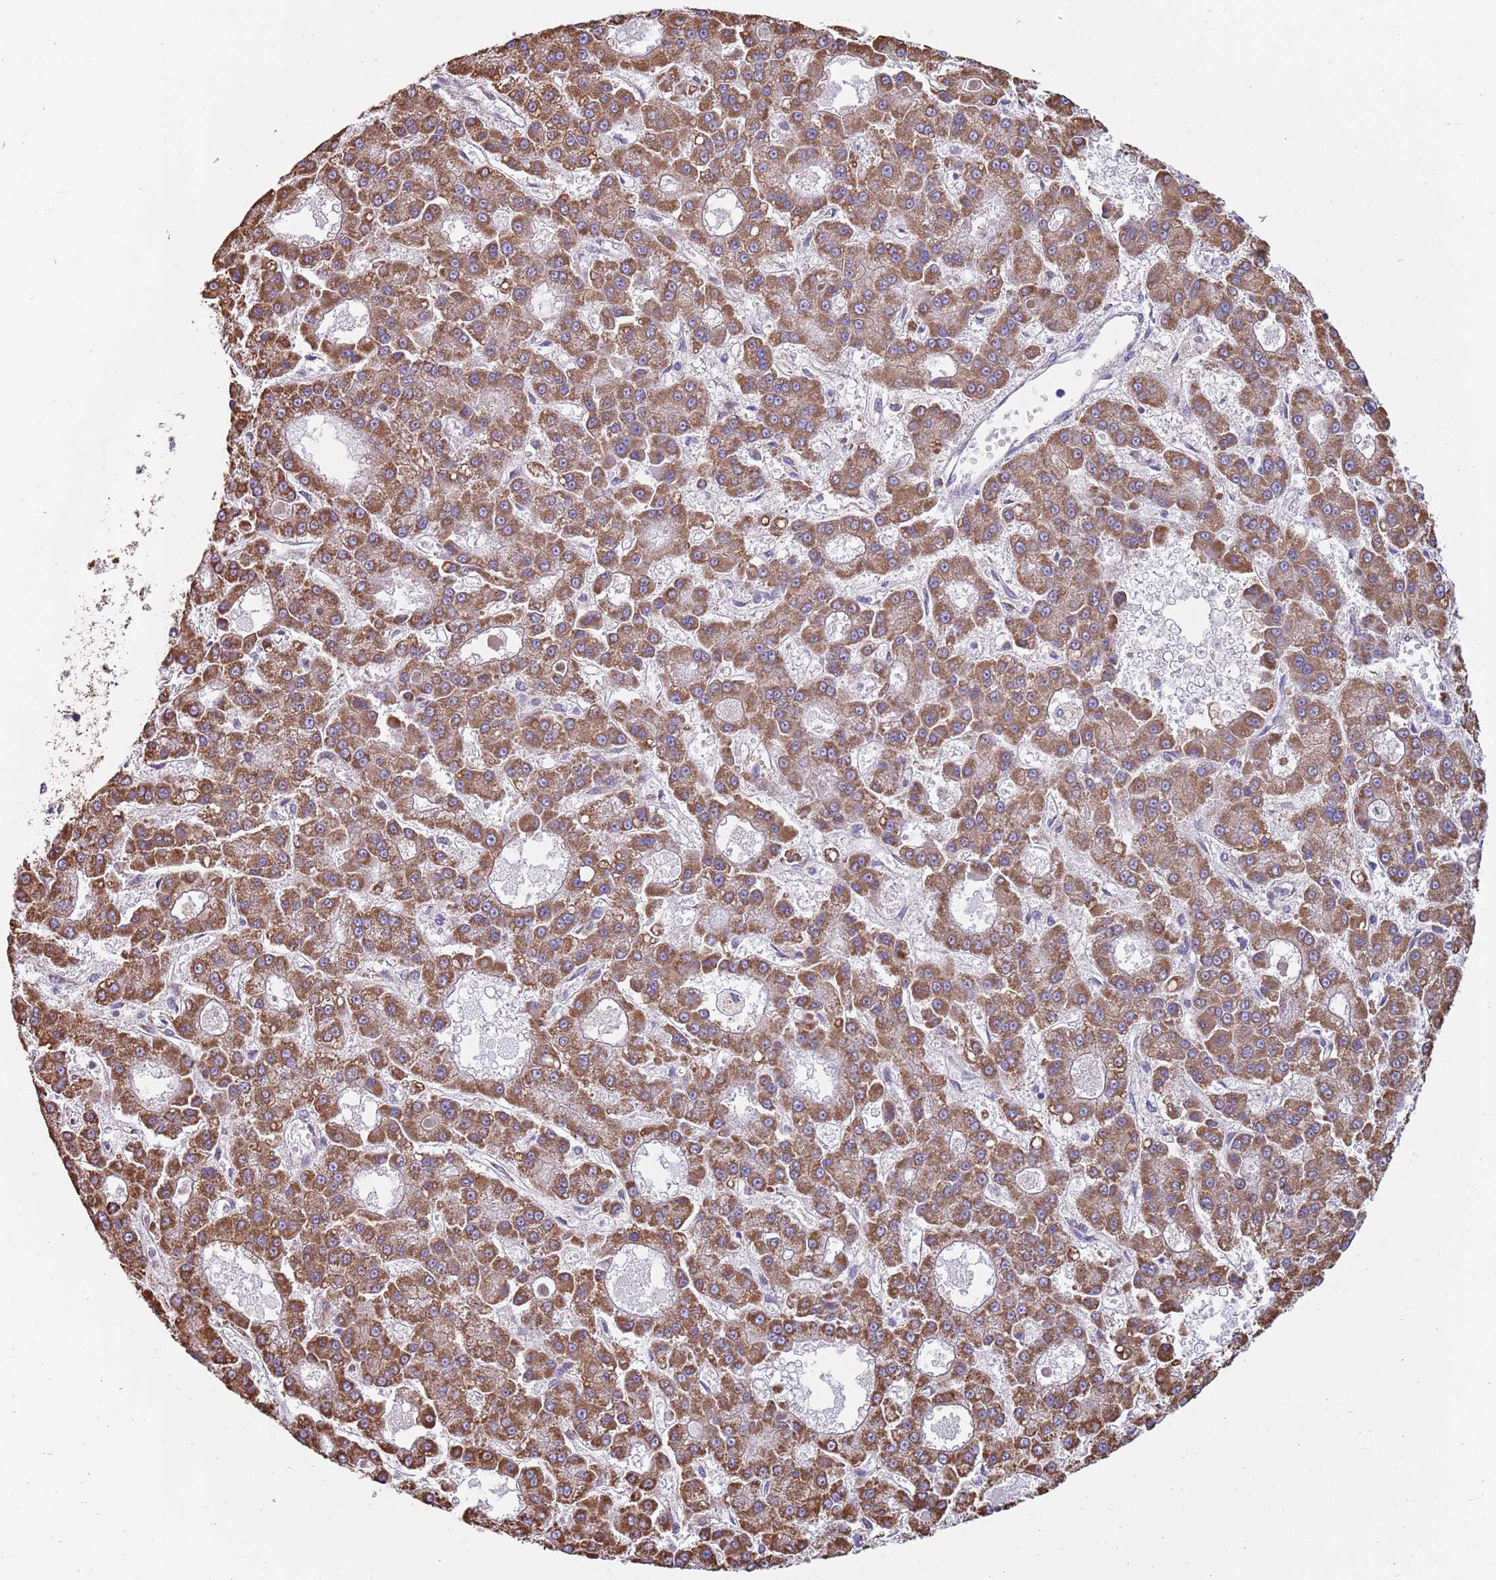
{"staining": {"intensity": "strong", "quantity": ">75%", "location": "cytoplasmic/membranous"}, "tissue": "liver cancer", "cell_type": "Tumor cells", "image_type": "cancer", "snomed": [{"axis": "morphology", "description": "Carcinoma, Hepatocellular, NOS"}, {"axis": "topography", "description": "Liver"}], "caption": "A micrograph showing strong cytoplasmic/membranous positivity in approximately >75% of tumor cells in hepatocellular carcinoma (liver), as visualized by brown immunohistochemical staining.", "gene": "TTLL1", "patient": {"sex": "male", "age": 70}}